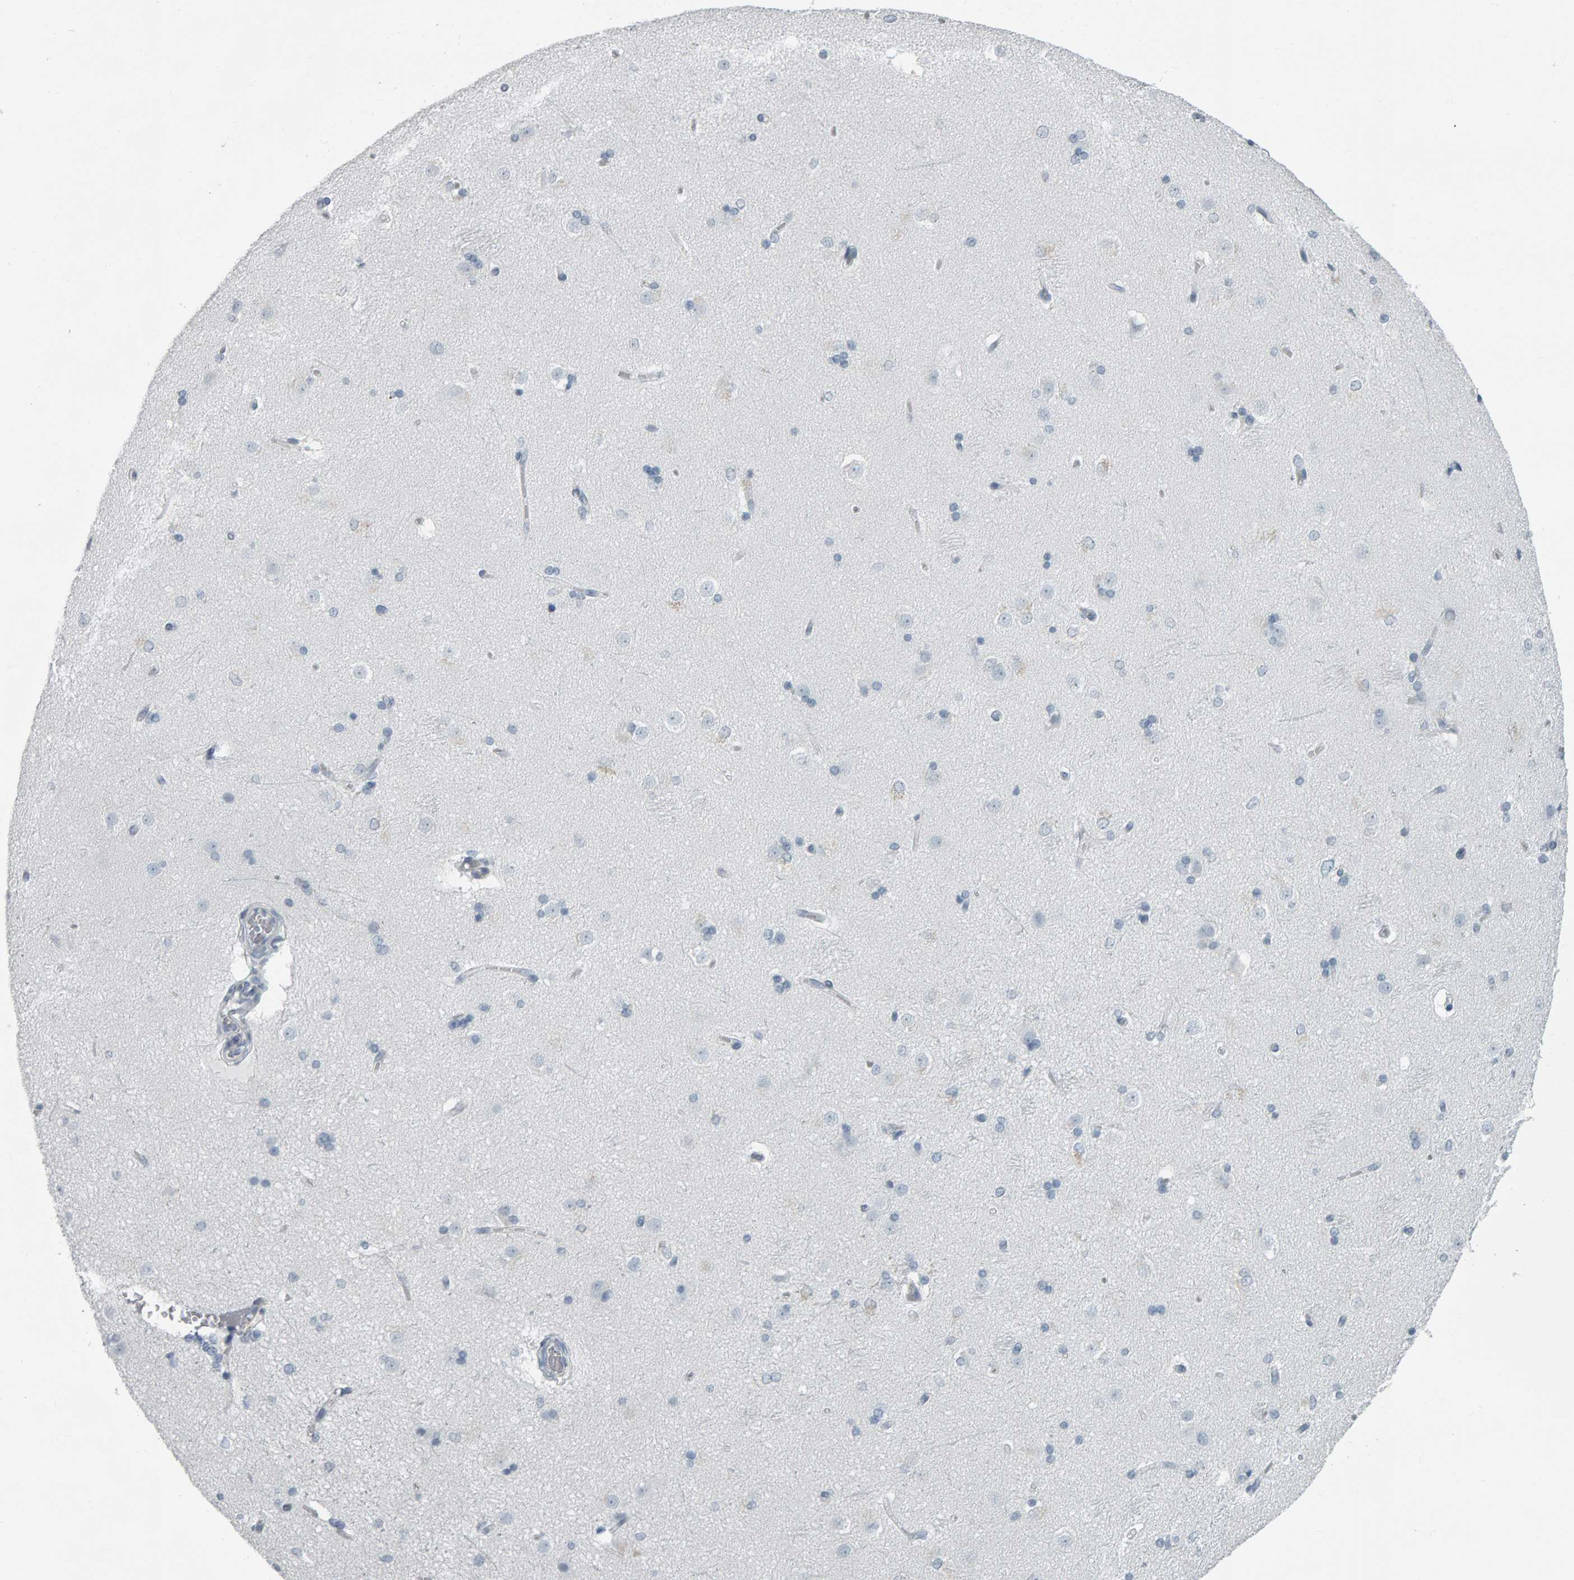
{"staining": {"intensity": "negative", "quantity": "none", "location": "none"}, "tissue": "caudate", "cell_type": "Glial cells", "image_type": "normal", "snomed": [{"axis": "morphology", "description": "Normal tissue, NOS"}, {"axis": "topography", "description": "Lateral ventricle wall"}], "caption": "IHC image of unremarkable caudate: caudate stained with DAB displays no significant protein positivity in glial cells. (Immunohistochemistry, brightfield microscopy, high magnification).", "gene": "PYY", "patient": {"sex": "female", "age": 19}}